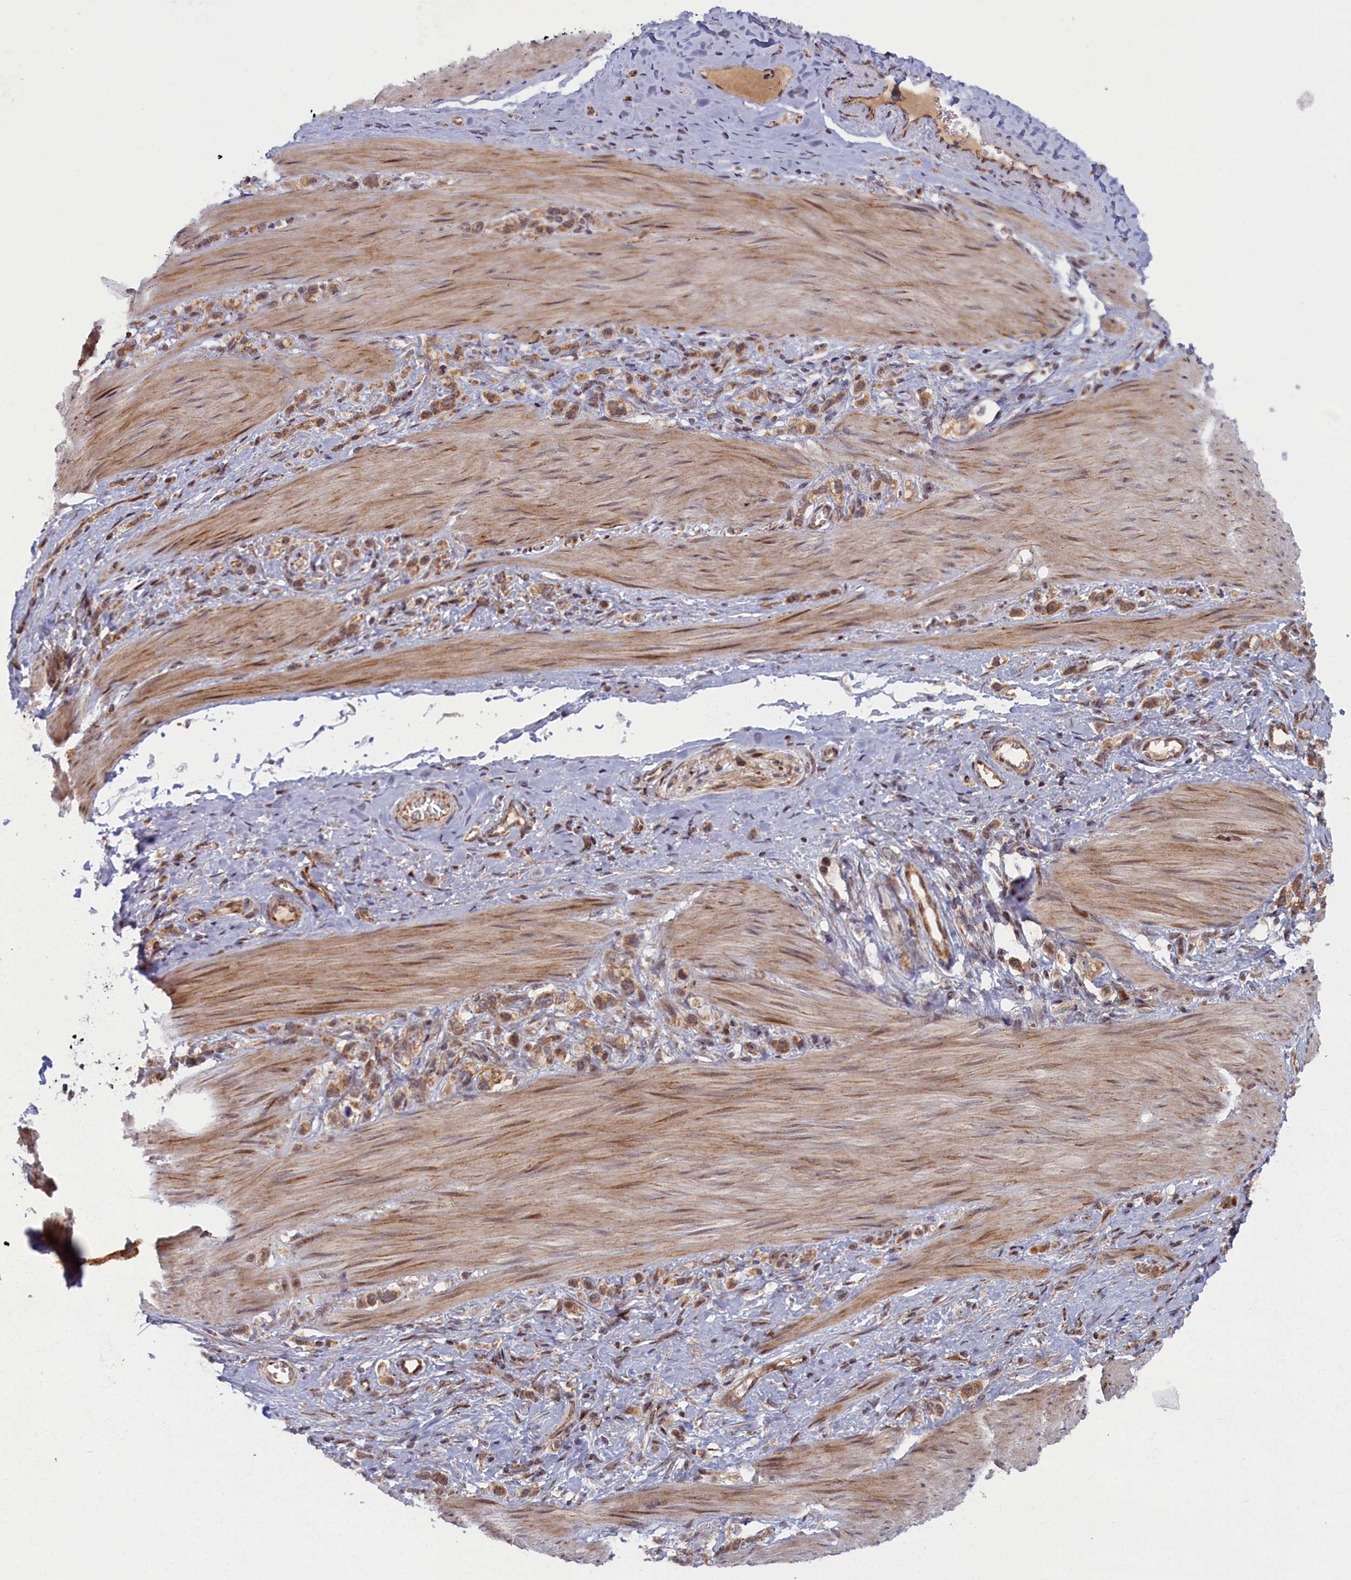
{"staining": {"intensity": "weak", "quantity": ">75%", "location": "cytoplasmic/membranous"}, "tissue": "stomach cancer", "cell_type": "Tumor cells", "image_type": "cancer", "snomed": [{"axis": "morphology", "description": "Adenocarcinoma, NOS"}, {"axis": "topography", "description": "Stomach"}], "caption": "DAB immunohistochemical staining of human stomach adenocarcinoma shows weak cytoplasmic/membranous protein staining in approximately >75% of tumor cells.", "gene": "PLA2G10", "patient": {"sex": "female", "age": 65}}